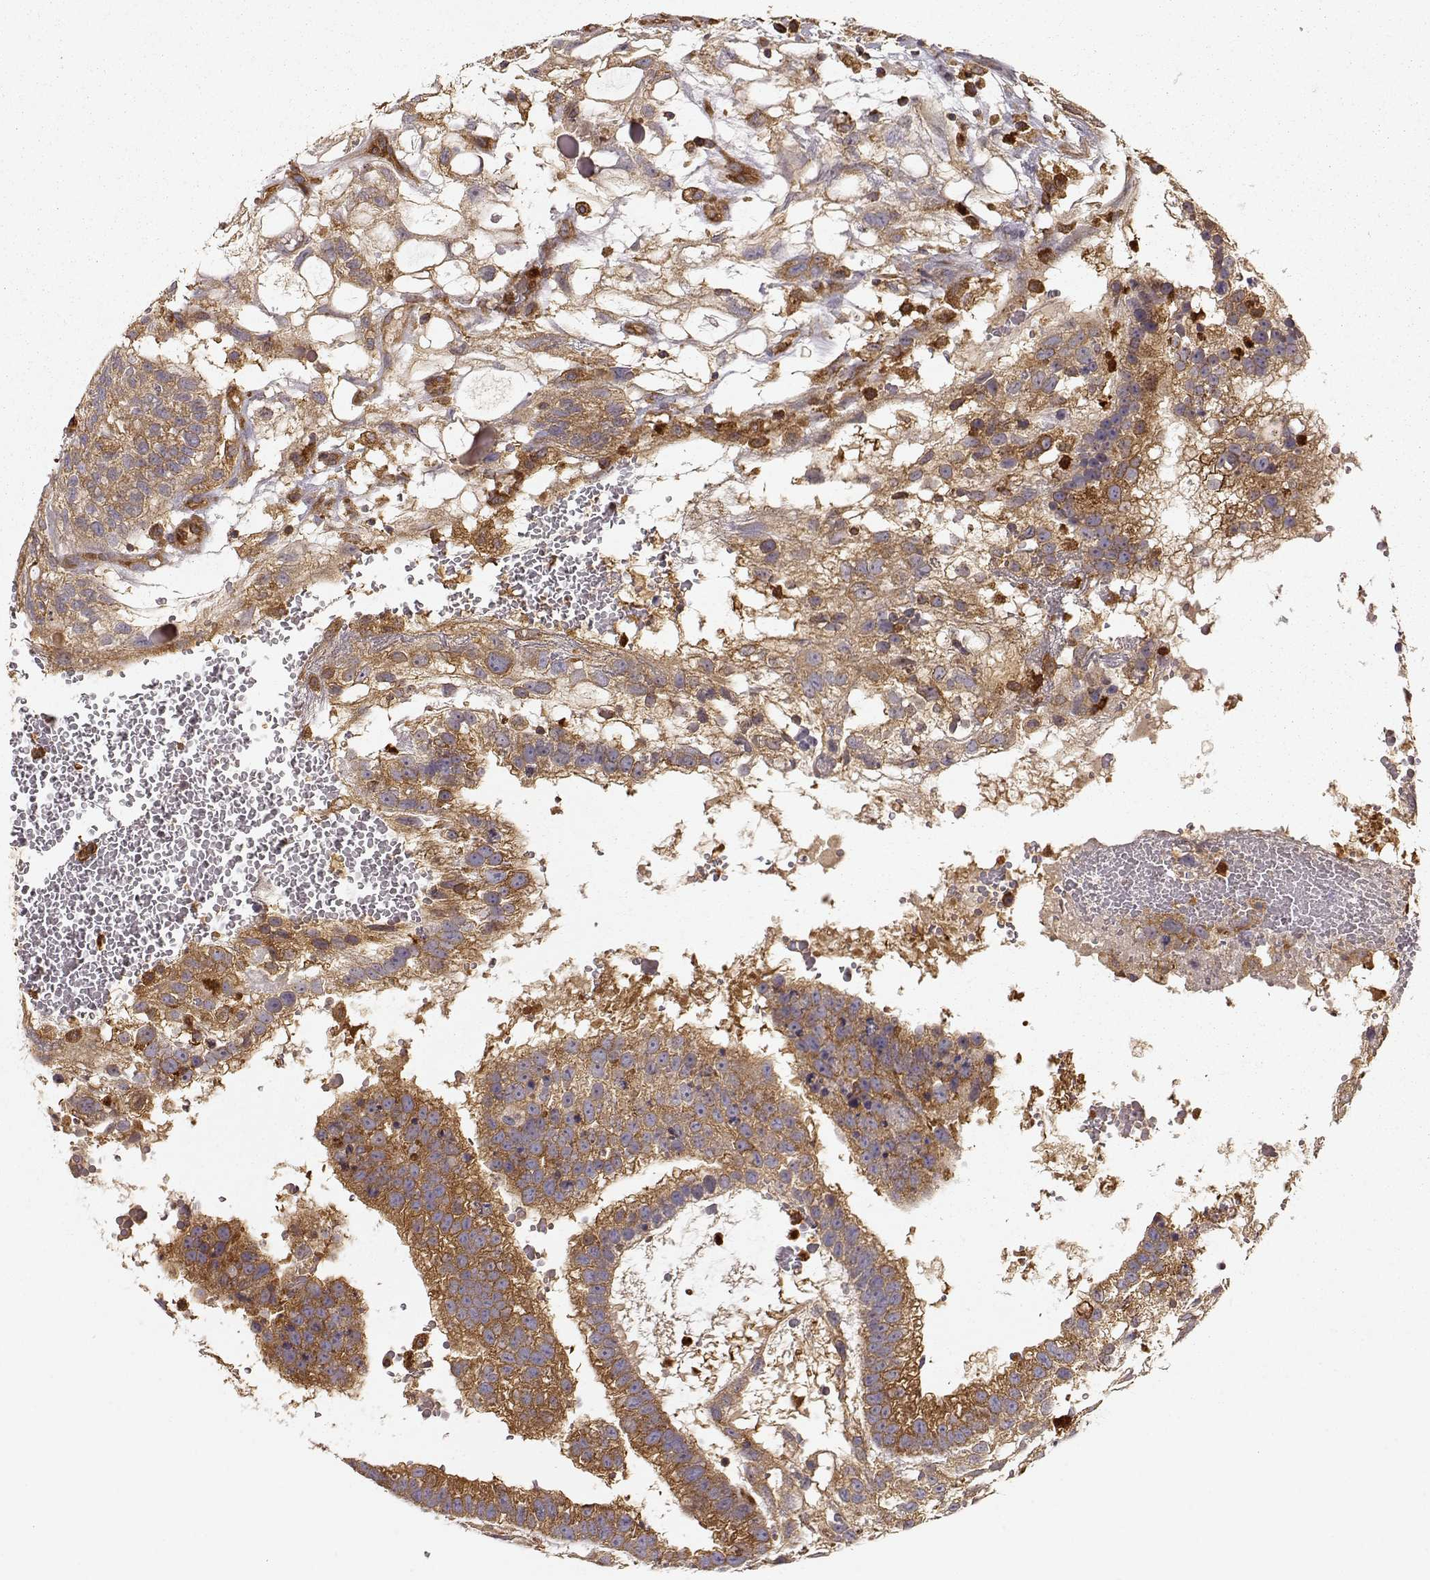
{"staining": {"intensity": "weak", "quantity": ">75%", "location": "cytoplasmic/membranous"}, "tissue": "testis cancer", "cell_type": "Tumor cells", "image_type": "cancer", "snomed": [{"axis": "morphology", "description": "Normal tissue, NOS"}, {"axis": "morphology", "description": "Carcinoma, Embryonal, NOS"}, {"axis": "topography", "description": "Testis"}, {"axis": "topography", "description": "Epididymis"}], "caption": "An immunohistochemistry micrograph of neoplastic tissue is shown. Protein staining in brown labels weak cytoplasmic/membranous positivity in testis cancer within tumor cells.", "gene": "ARHGEF2", "patient": {"sex": "male", "age": 32}}